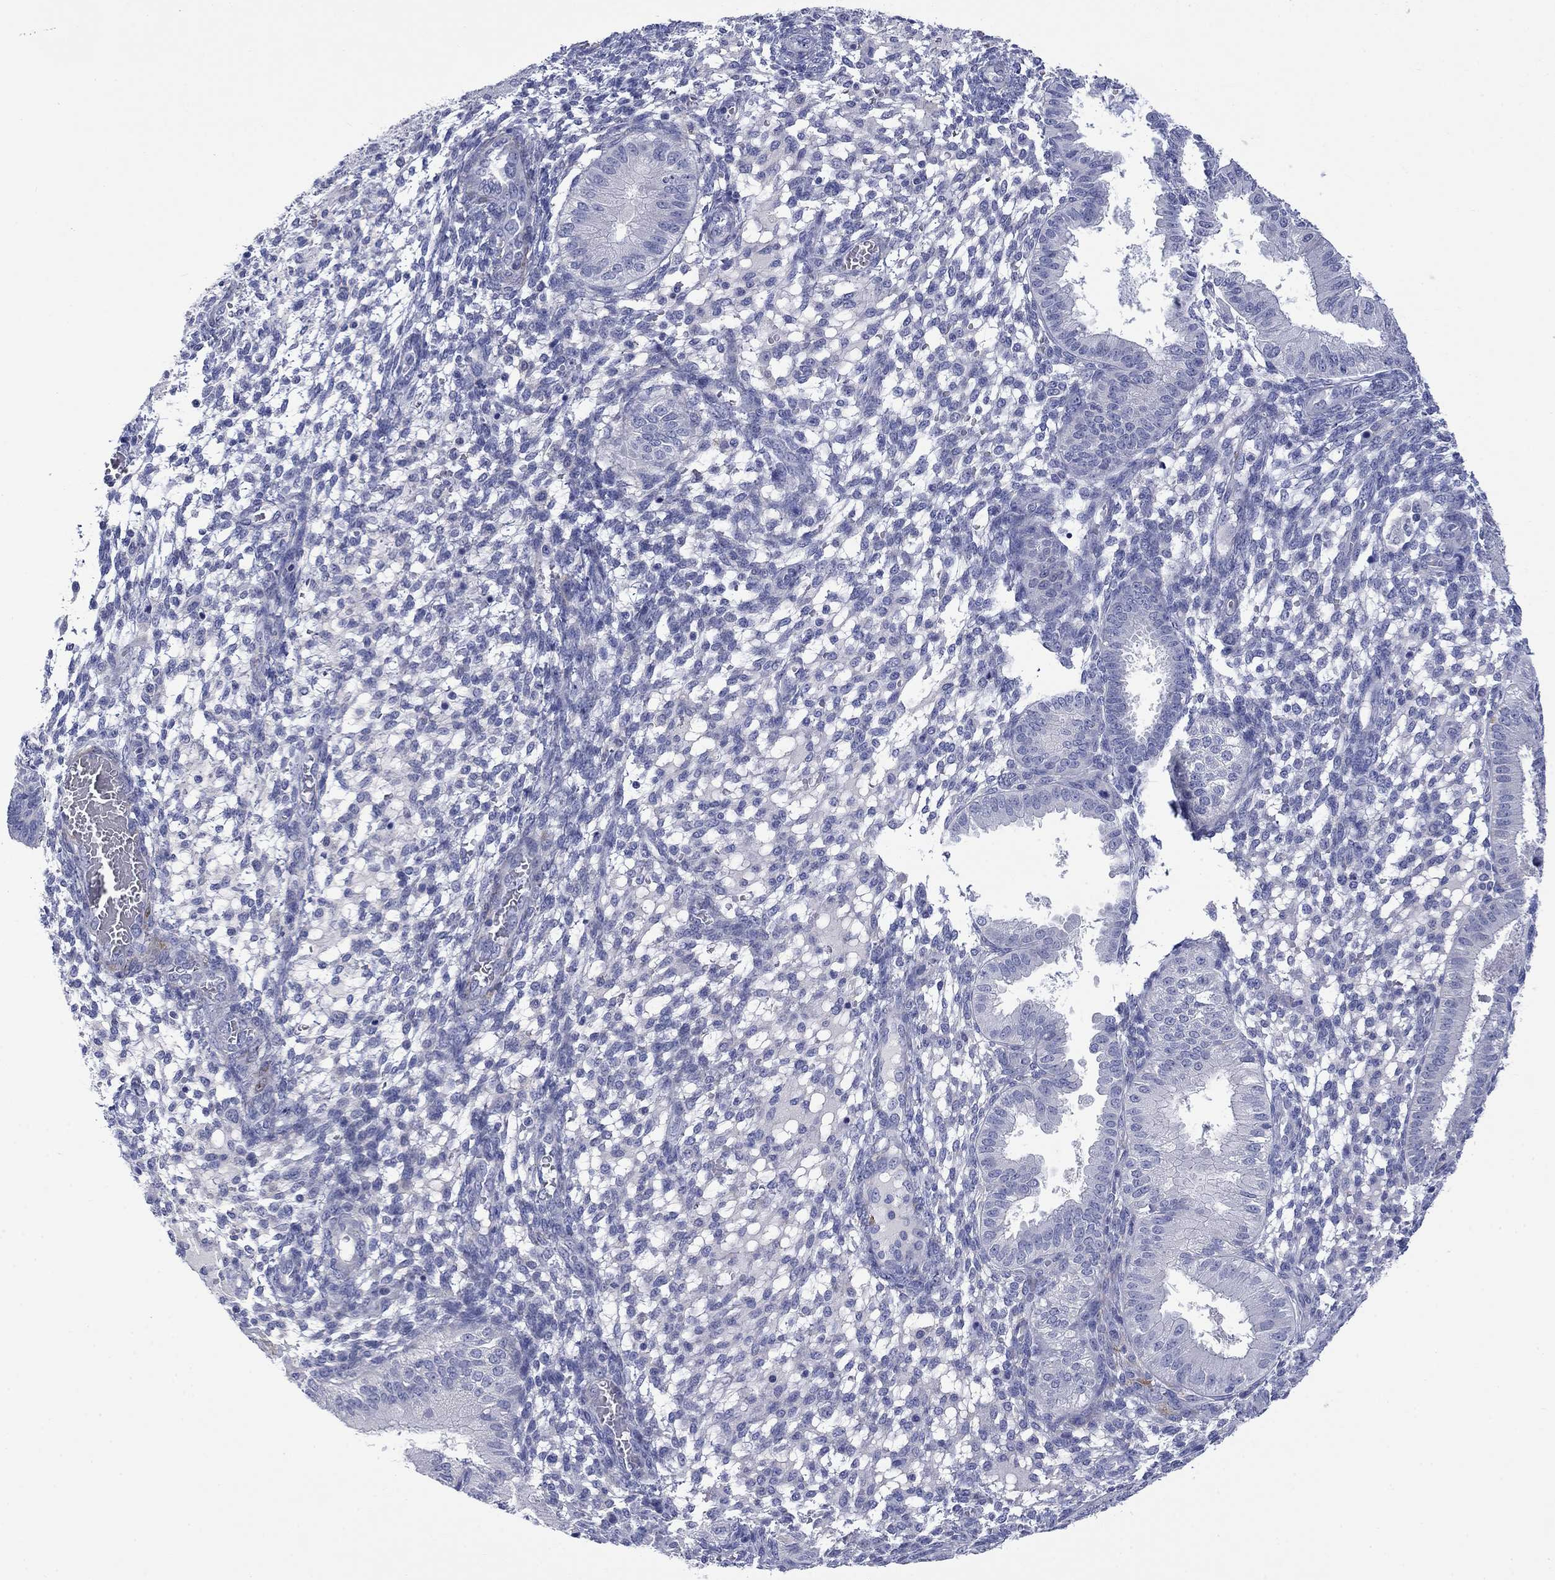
{"staining": {"intensity": "negative", "quantity": "none", "location": "none"}, "tissue": "endometrium", "cell_type": "Cells in endometrial stroma", "image_type": "normal", "snomed": [{"axis": "morphology", "description": "Normal tissue, NOS"}, {"axis": "topography", "description": "Endometrium"}], "caption": "This is a histopathology image of immunohistochemistry staining of normal endometrium, which shows no expression in cells in endometrial stroma.", "gene": "PTPRZ1", "patient": {"sex": "female", "age": 43}}